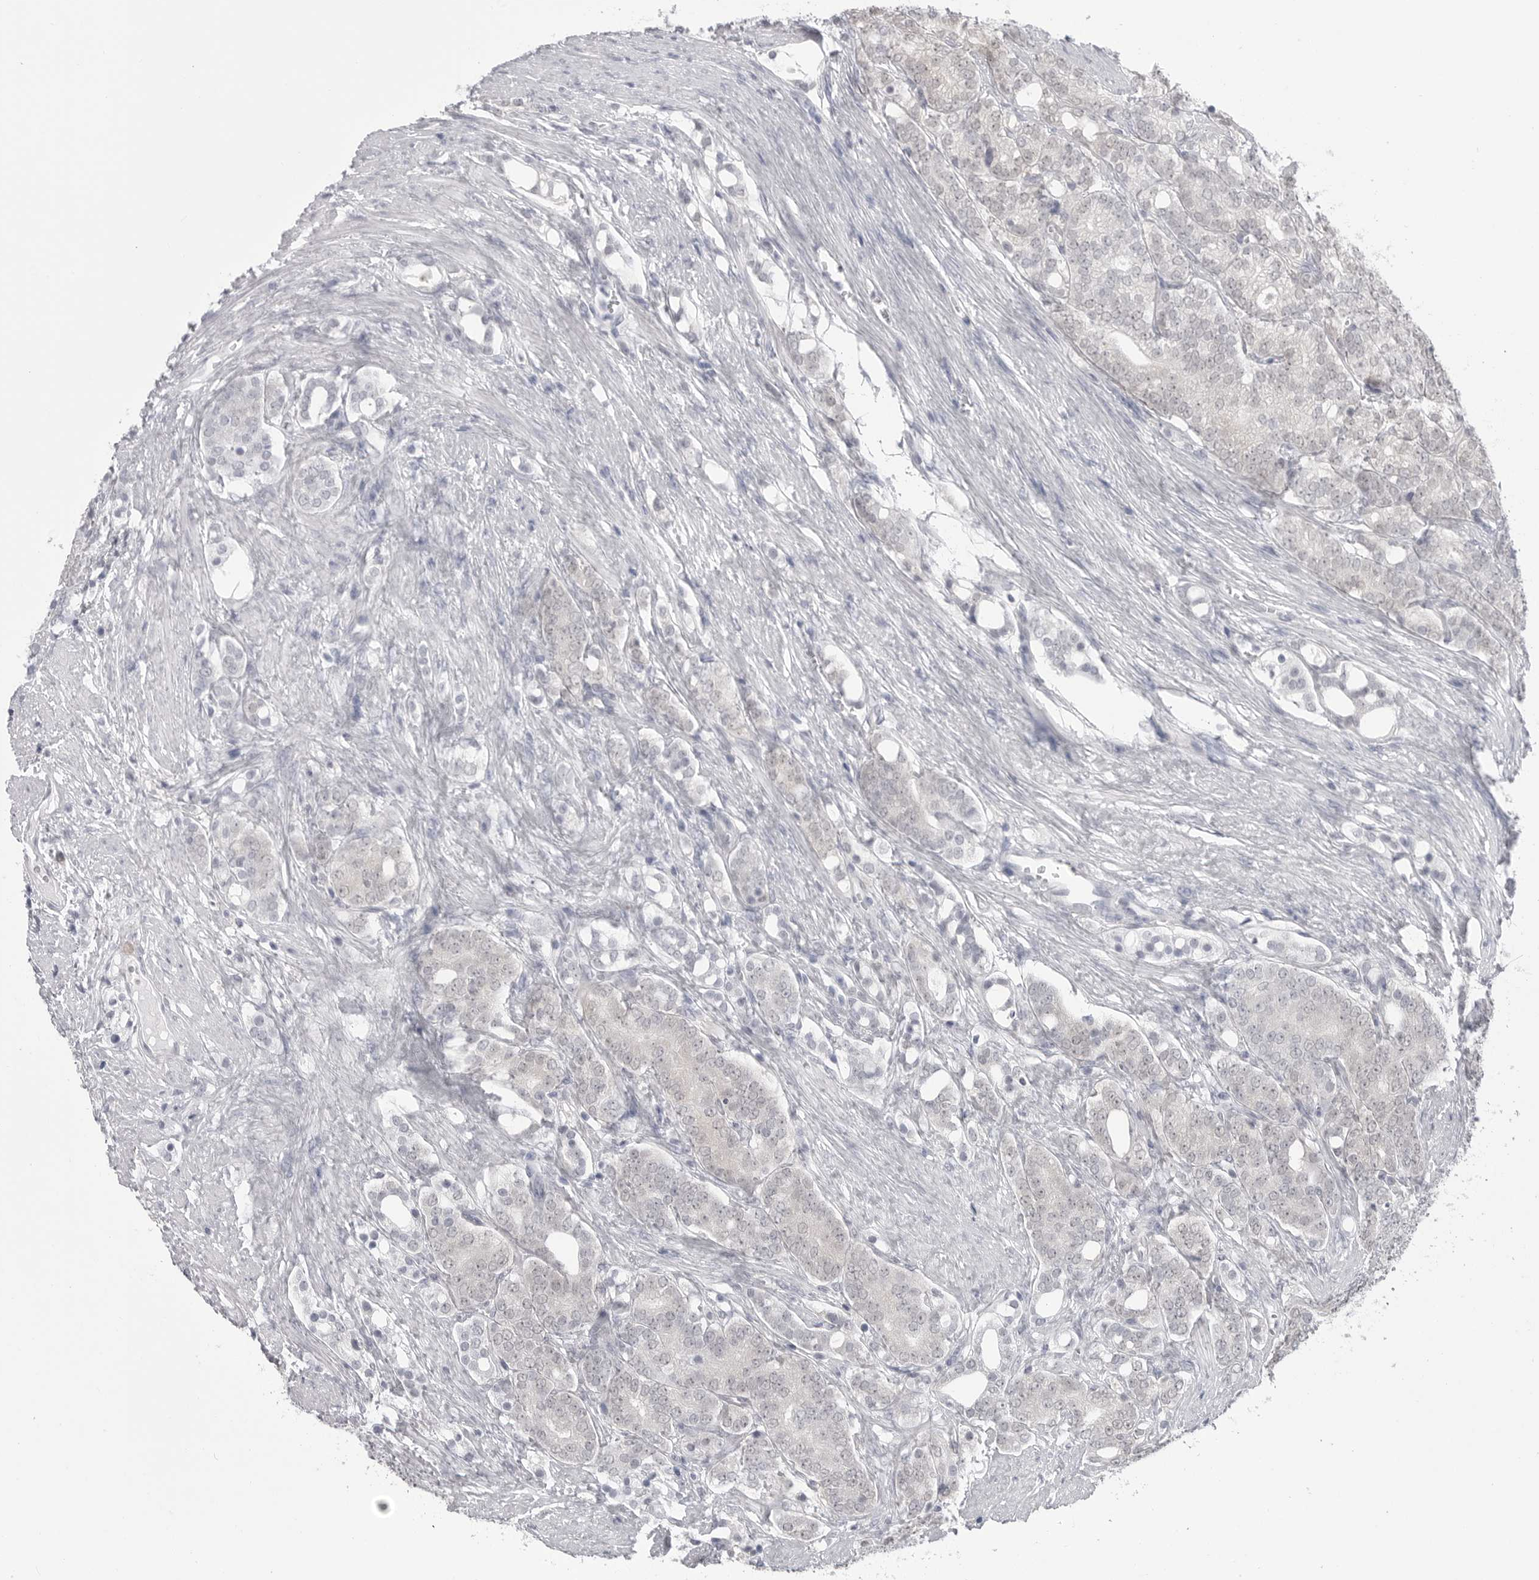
{"staining": {"intensity": "negative", "quantity": "none", "location": "none"}, "tissue": "prostate cancer", "cell_type": "Tumor cells", "image_type": "cancer", "snomed": [{"axis": "morphology", "description": "Adenocarcinoma, High grade"}, {"axis": "topography", "description": "Prostate"}], "caption": "This is a micrograph of immunohistochemistry staining of prostate cancer (adenocarcinoma (high-grade)), which shows no expression in tumor cells.", "gene": "PNPO", "patient": {"sex": "male", "age": 57}}